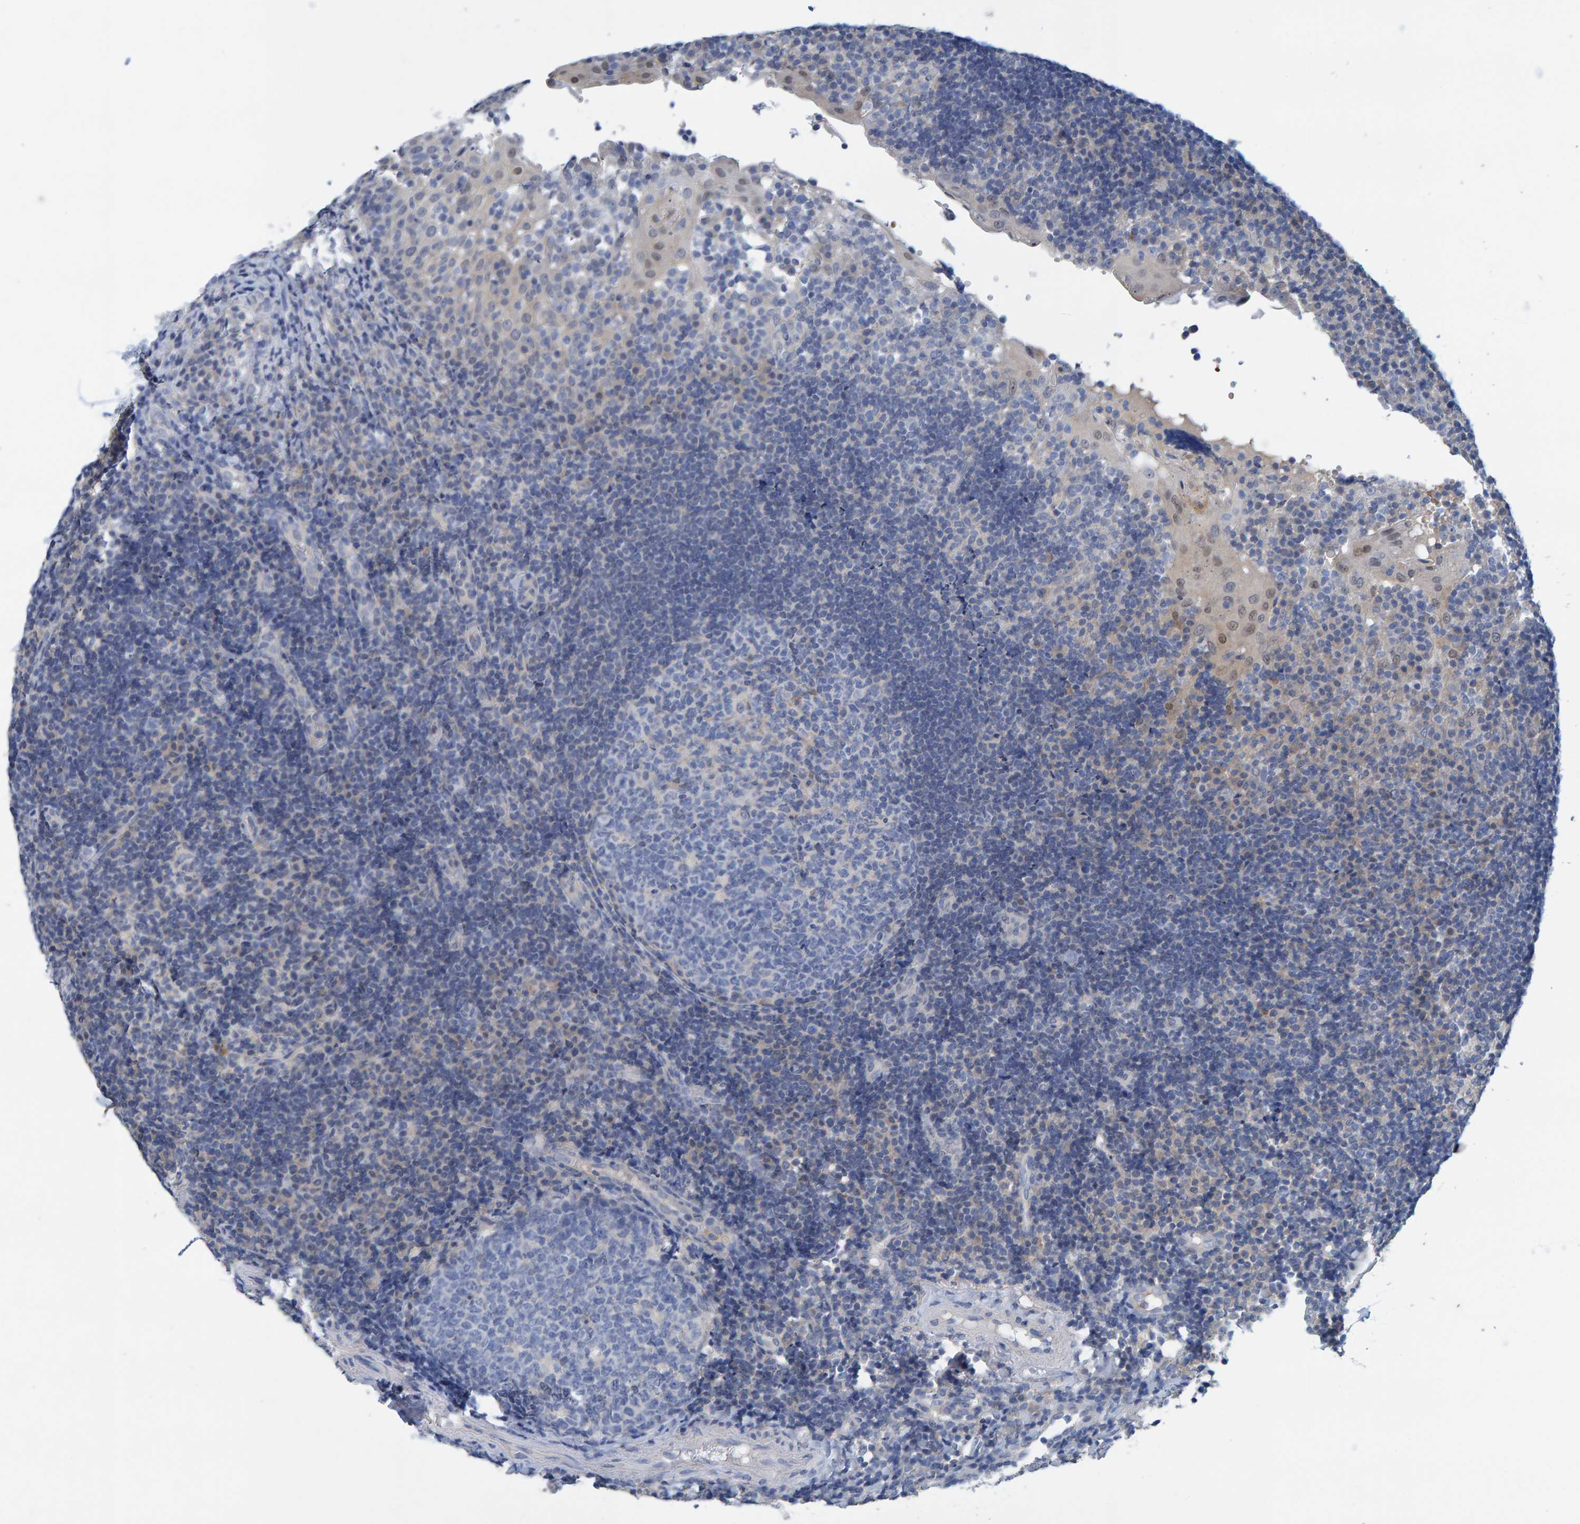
{"staining": {"intensity": "negative", "quantity": "none", "location": "none"}, "tissue": "tonsil", "cell_type": "Germinal center cells", "image_type": "normal", "snomed": [{"axis": "morphology", "description": "Normal tissue, NOS"}, {"axis": "topography", "description": "Tonsil"}], "caption": "The photomicrograph shows no staining of germinal center cells in benign tonsil. (DAB immunohistochemistry (IHC), high magnification).", "gene": "ALAD", "patient": {"sex": "female", "age": 40}}